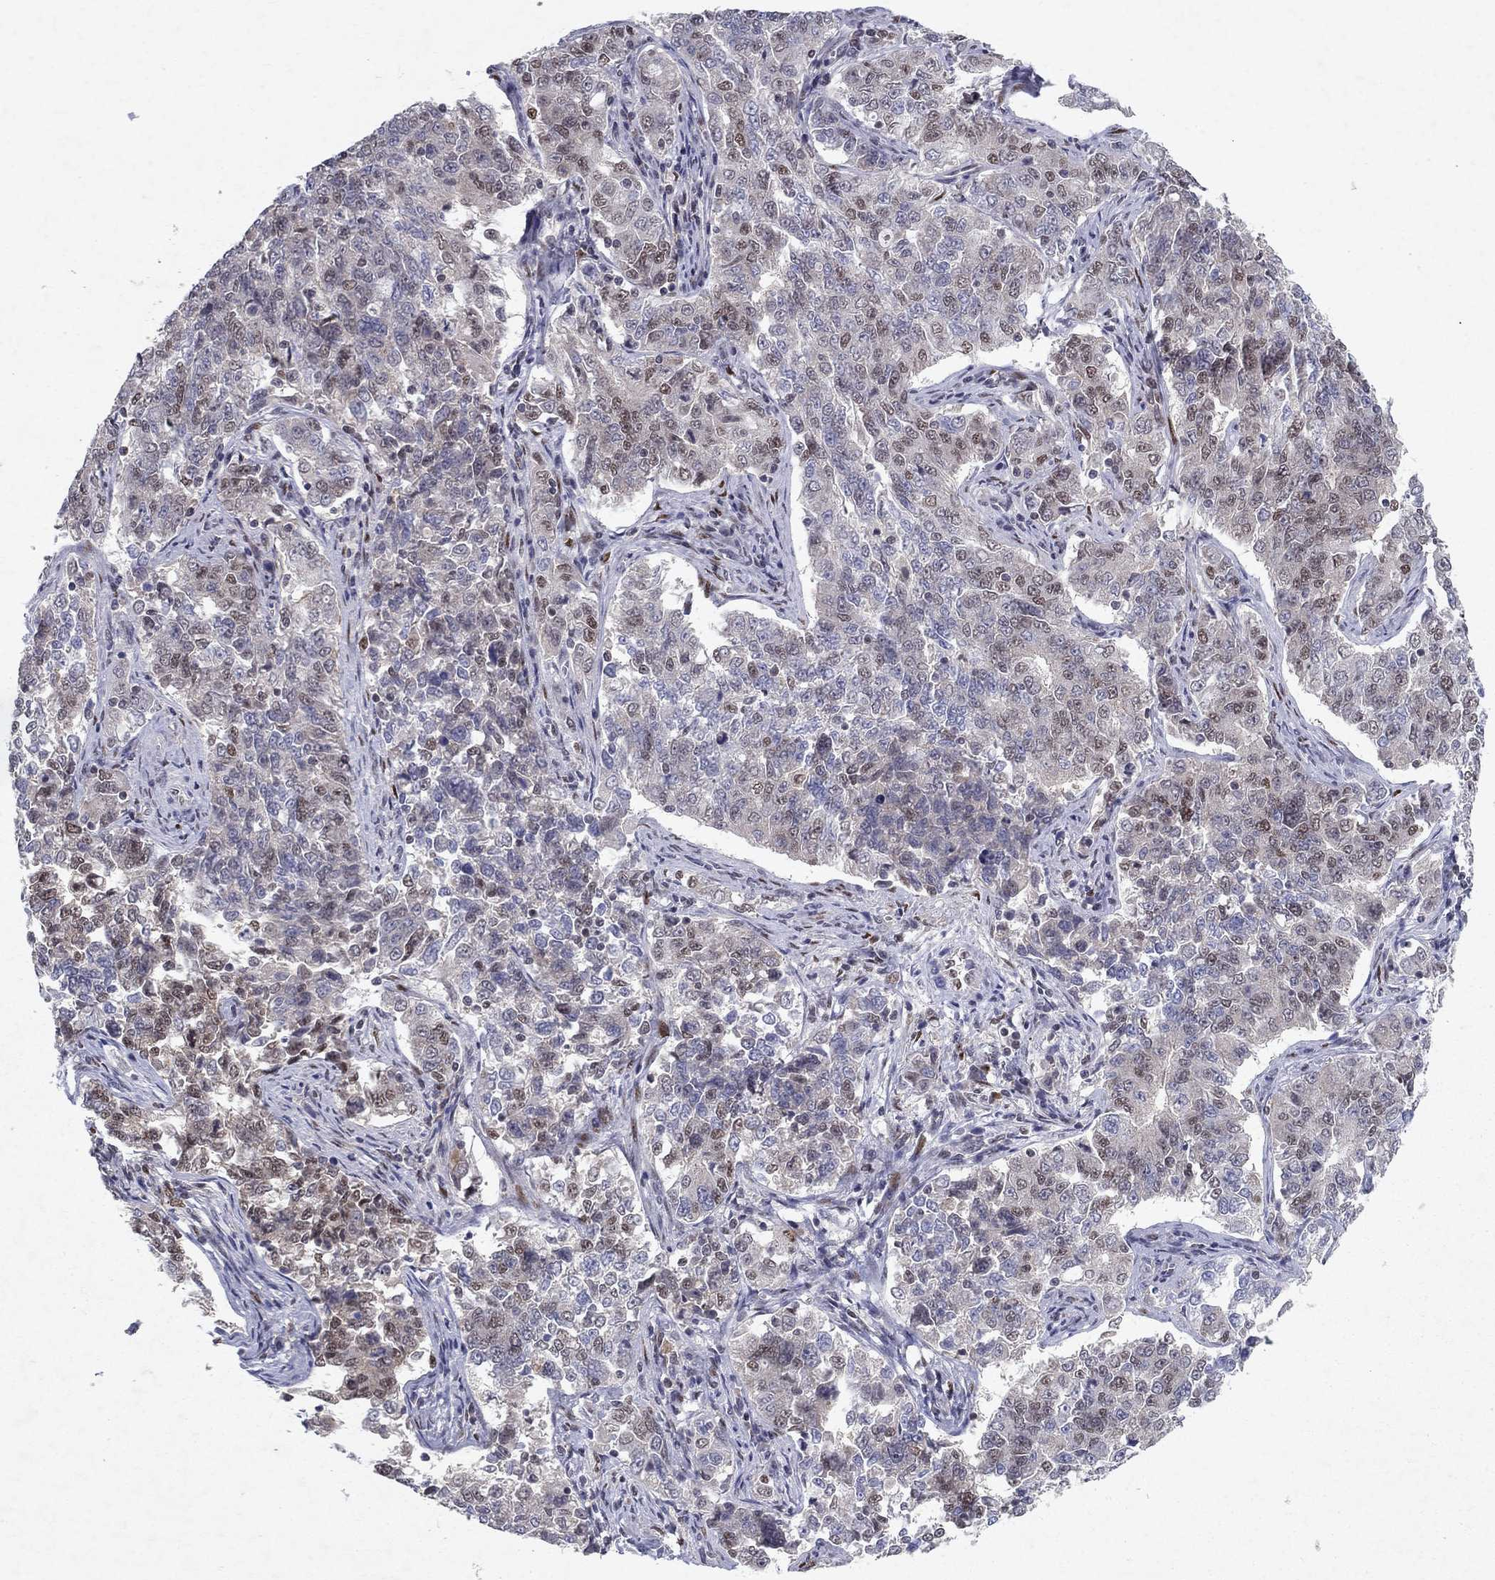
{"staining": {"intensity": "strong", "quantity": "<25%", "location": "nuclear"}, "tissue": "endometrial cancer", "cell_type": "Tumor cells", "image_type": "cancer", "snomed": [{"axis": "morphology", "description": "Adenocarcinoma, NOS"}, {"axis": "topography", "description": "Endometrium"}], "caption": "Endometrial cancer (adenocarcinoma) stained with DAB immunohistochemistry displays medium levels of strong nuclear positivity in about <25% of tumor cells.", "gene": "CRTC1", "patient": {"sex": "female", "age": 43}}